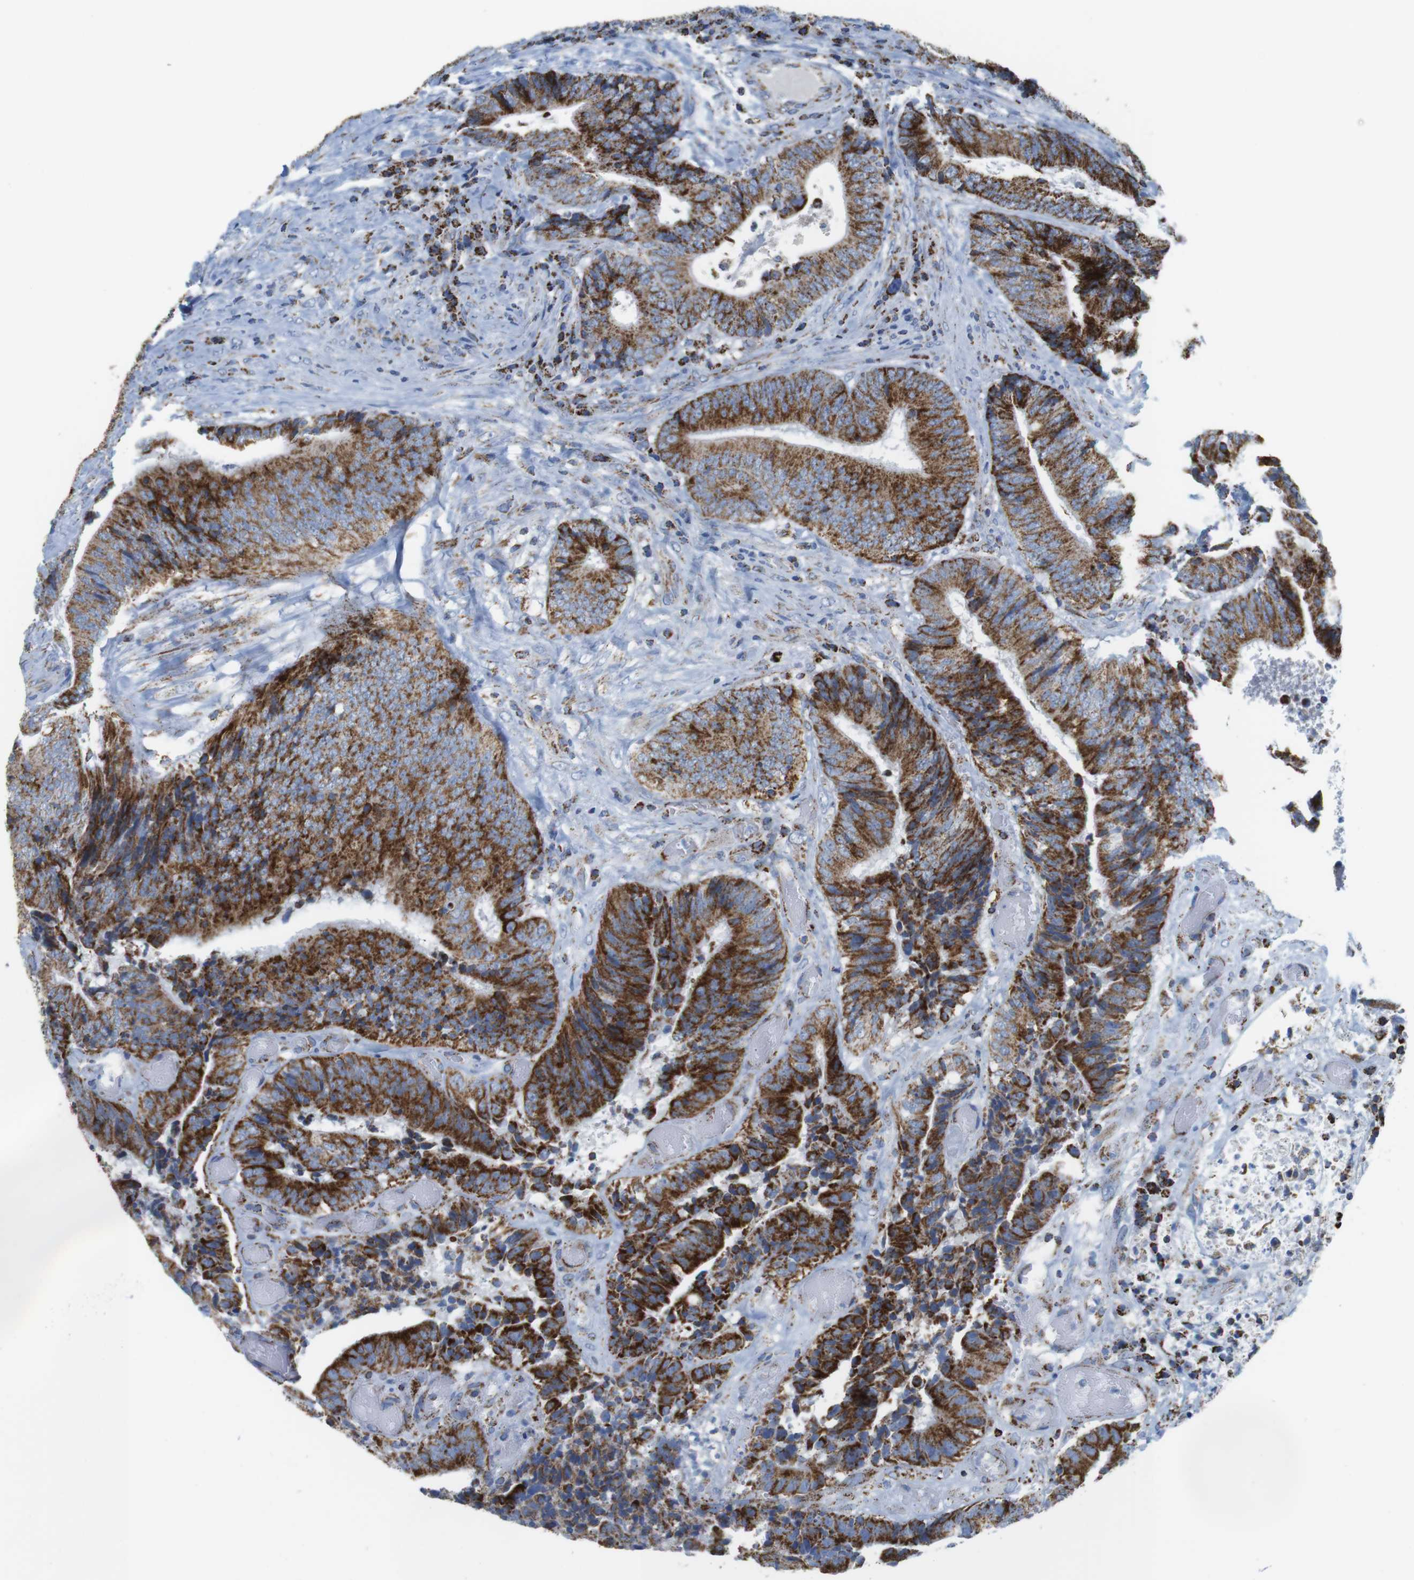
{"staining": {"intensity": "strong", "quantity": ">75%", "location": "cytoplasmic/membranous"}, "tissue": "colorectal cancer", "cell_type": "Tumor cells", "image_type": "cancer", "snomed": [{"axis": "morphology", "description": "Adenocarcinoma, NOS"}, {"axis": "topography", "description": "Rectum"}], "caption": "Colorectal cancer was stained to show a protein in brown. There is high levels of strong cytoplasmic/membranous staining in about >75% of tumor cells.", "gene": "ATP5PO", "patient": {"sex": "male", "age": 72}}